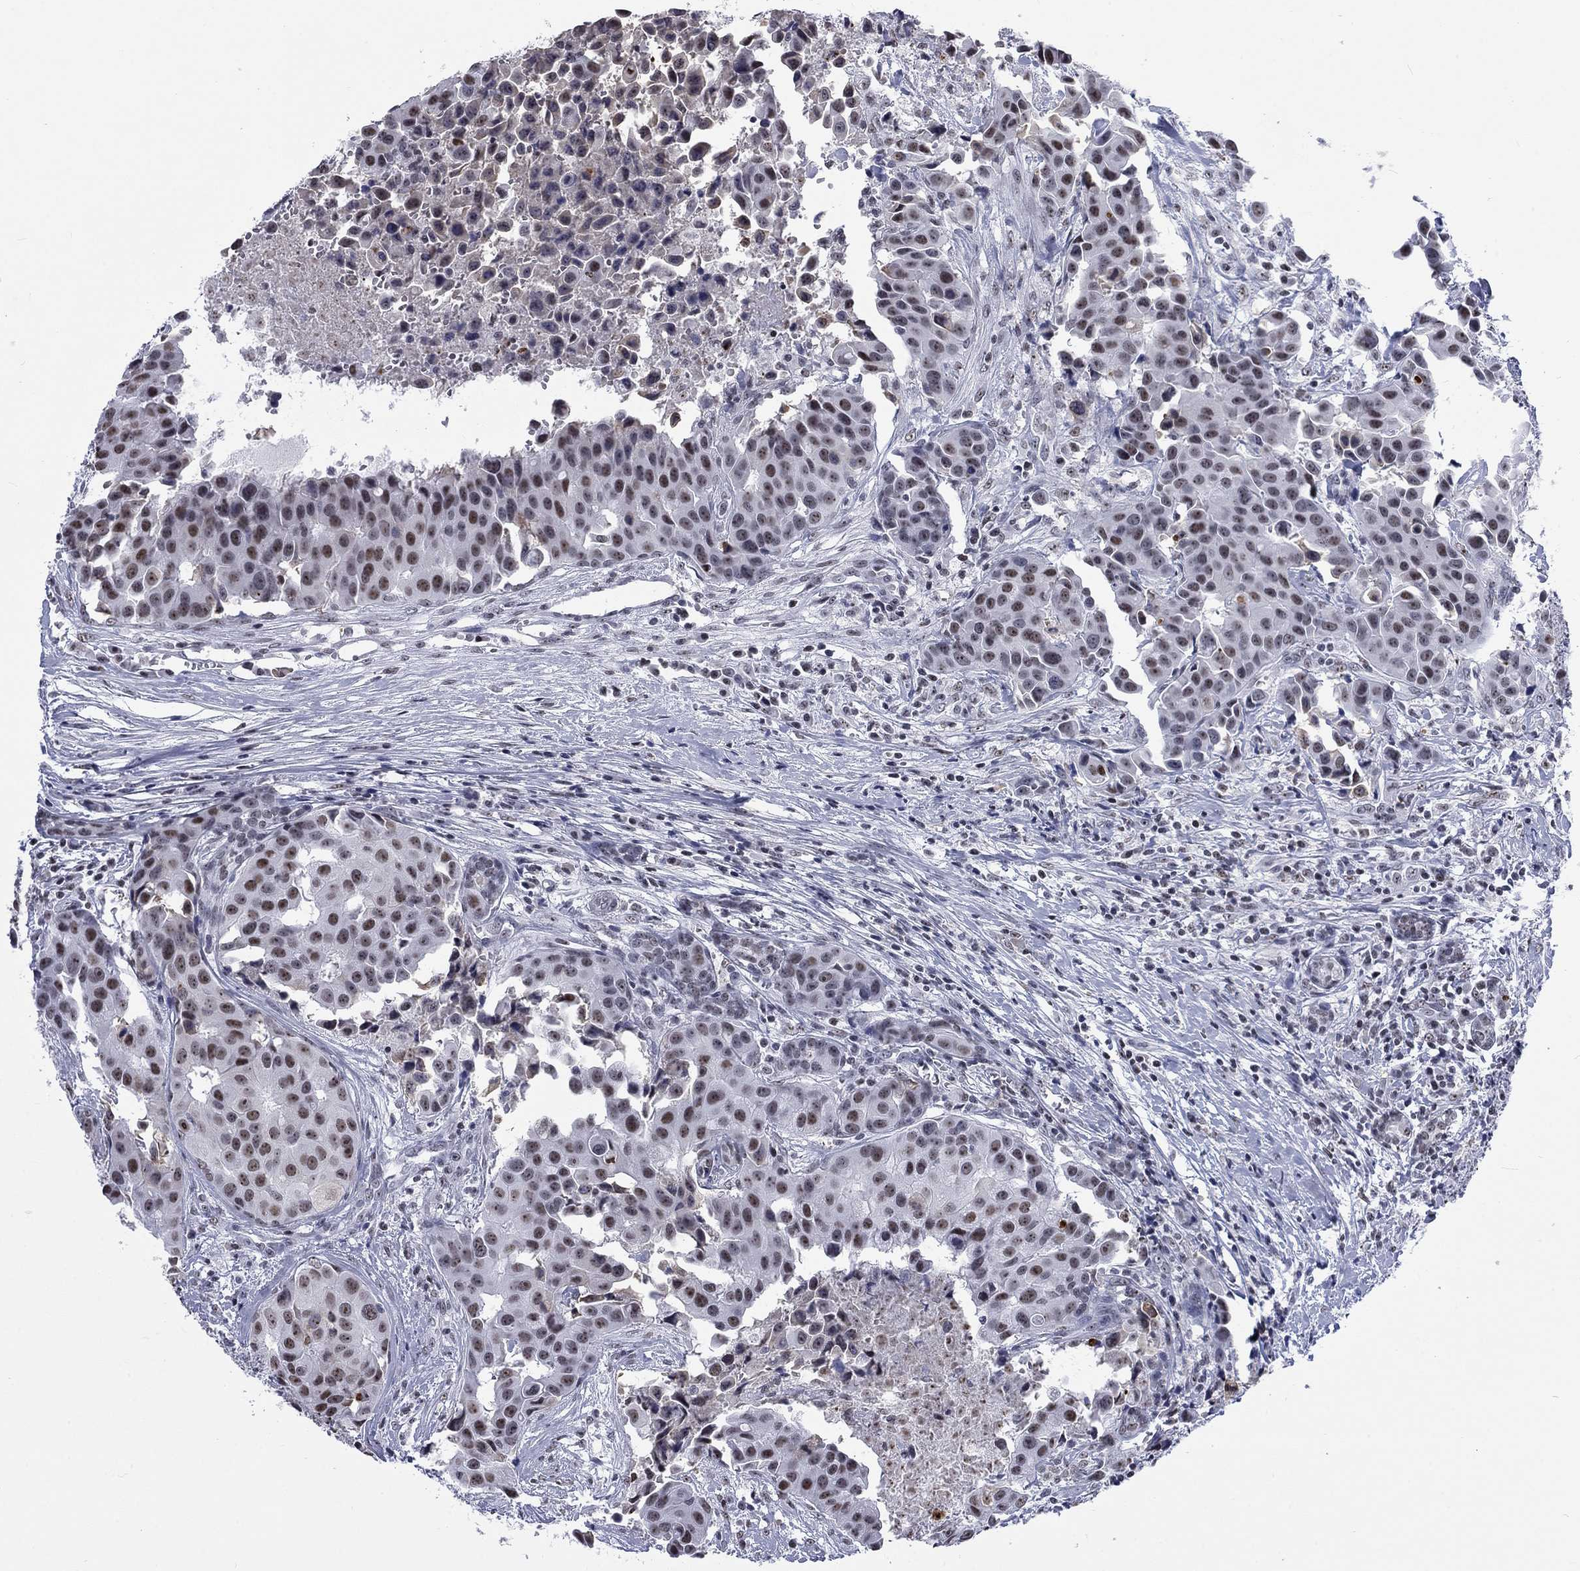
{"staining": {"intensity": "moderate", "quantity": ">75%", "location": "nuclear"}, "tissue": "head and neck cancer", "cell_type": "Tumor cells", "image_type": "cancer", "snomed": [{"axis": "morphology", "description": "Adenocarcinoma, NOS"}, {"axis": "topography", "description": "Head-Neck"}], "caption": "Human head and neck cancer stained with a brown dye shows moderate nuclear positive staining in about >75% of tumor cells.", "gene": "CSRNP3", "patient": {"sex": "male", "age": 76}}